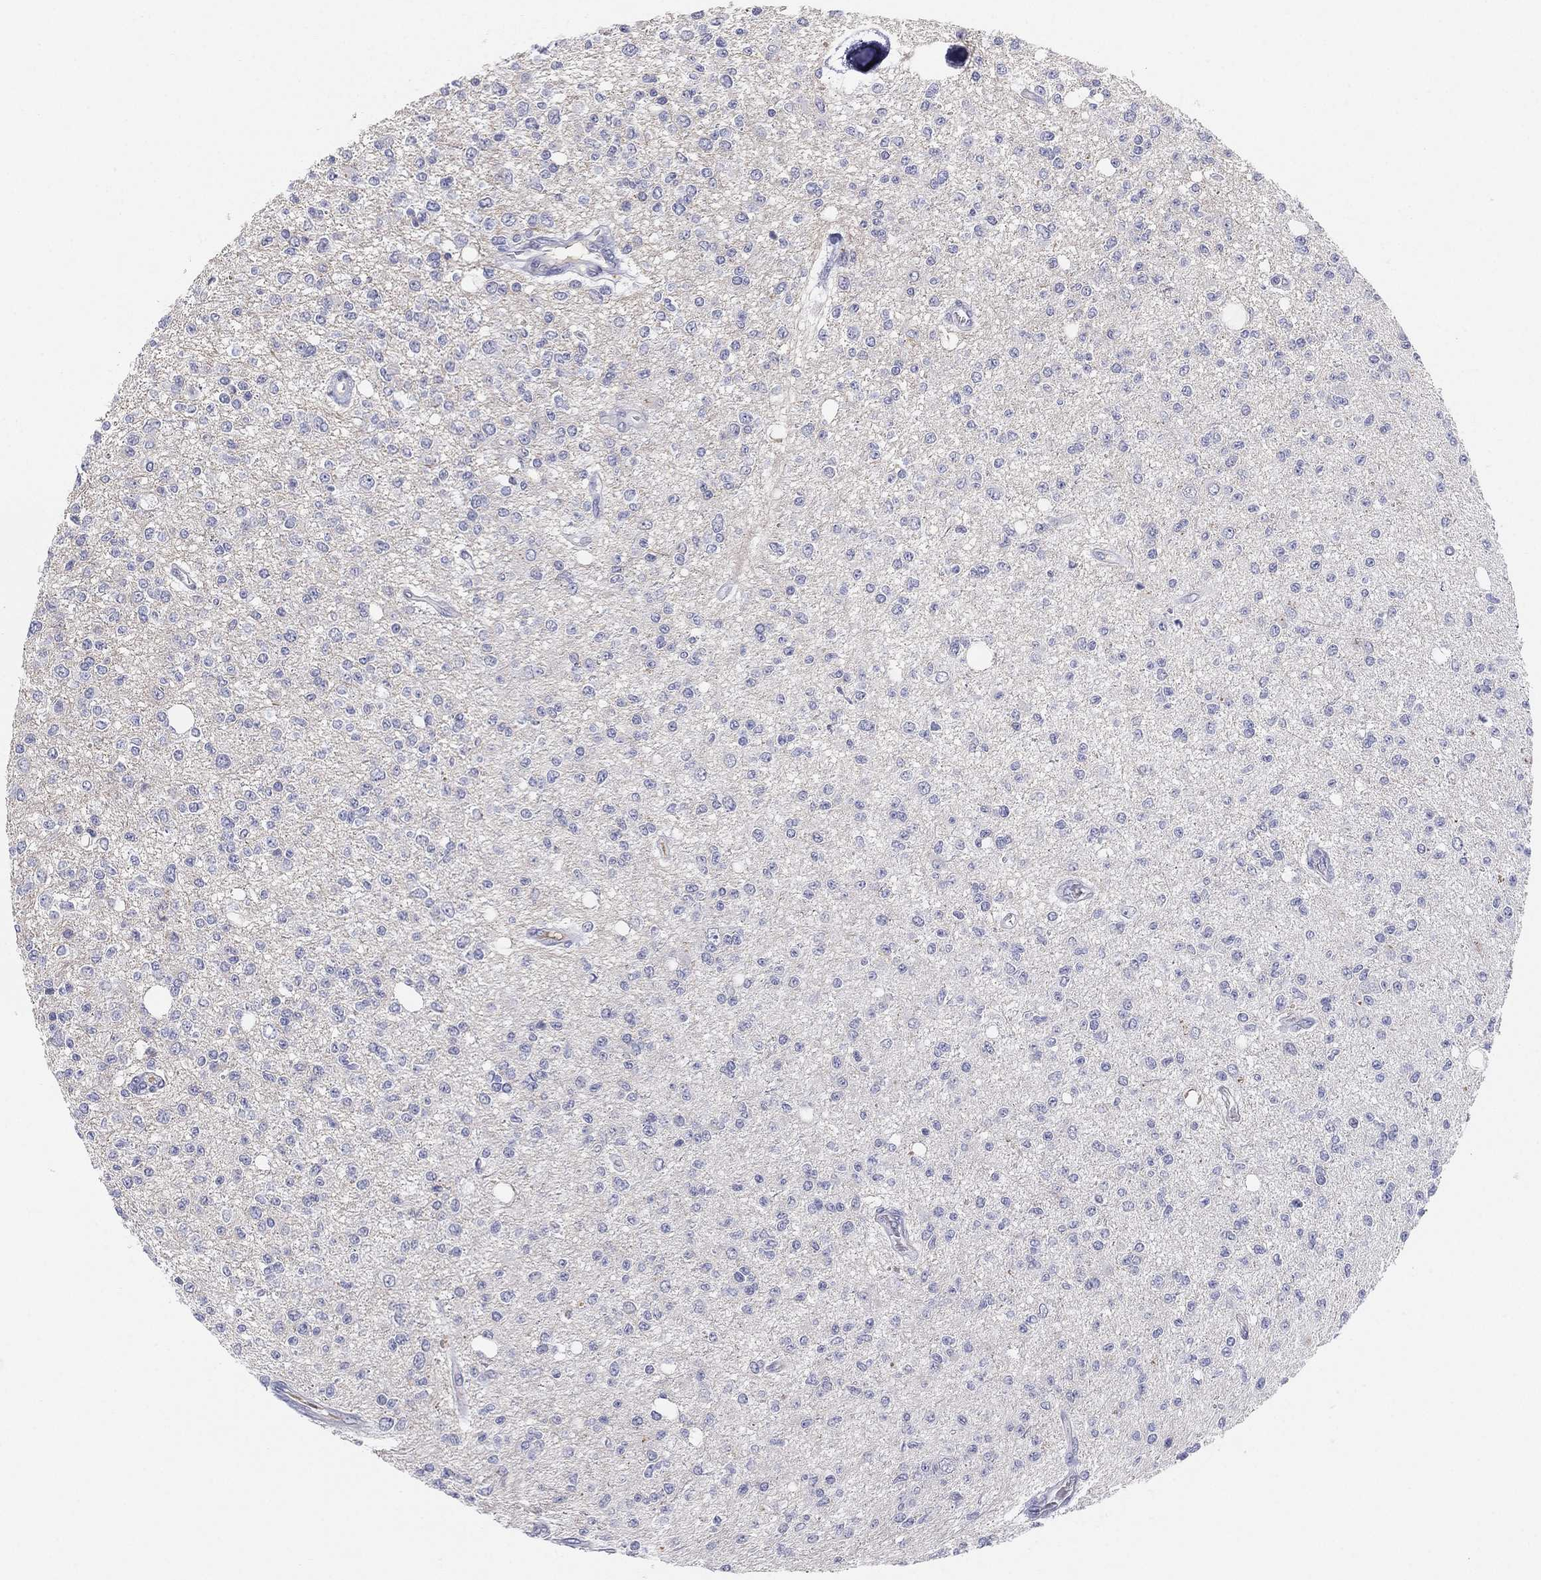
{"staining": {"intensity": "negative", "quantity": "none", "location": "none"}, "tissue": "glioma", "cell_type": "Tumor cells", "image_type": "cancer", "snomed": [{"axis": "morphology", "description": "Glioma, malignant, Low grade"}, {"axis": "topography", "description": "Brain"}], "caption": "This micrograph is of glioma stained with immunohistochemistry to label a protein in brown with the nuclei are counter-stained blue. There is no positivity in tumor cells.", "gene": "MLF1", "patient": {"sex": "male", "age": 67}}